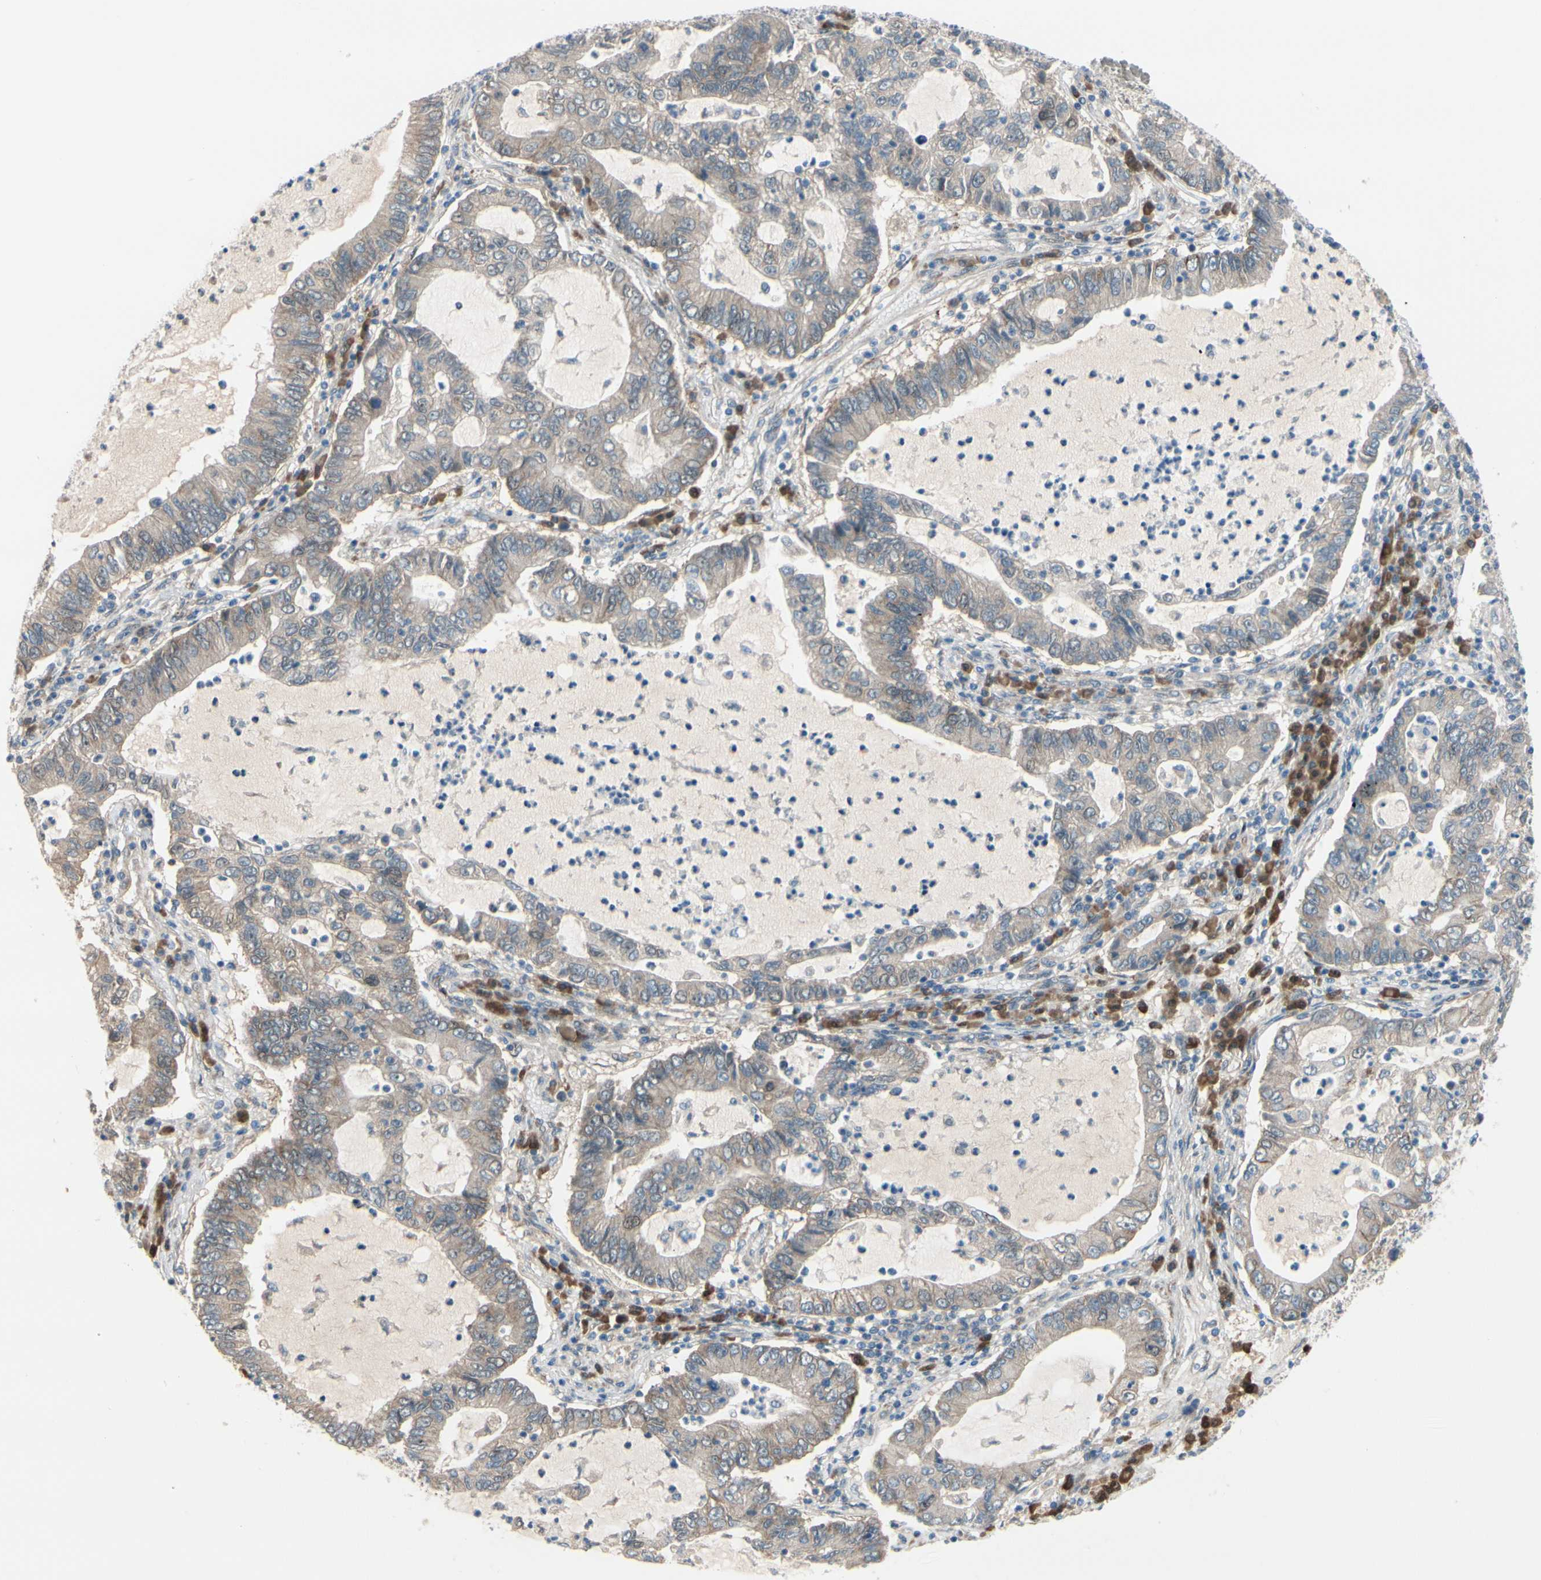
{"staining": {"intensity": "weak", "quantity": "25%-75%", "location": "cytoplasmic/membranous"}, "tissue": "lung cancer", "cell_type": "Tumor cells", "image_type": "cancer", "snomed": [{"axis": "morphology", "description": "Adenocarcinoma, NOS"}, {"axis": "topography", "description": "Lung"}], "caption": "Adenocarcinoma (lung) stained with a protein marker shows weak staining in tumor cells.", "gene": "PTTG1", "patient": {"sex": "female", "age": 51}}